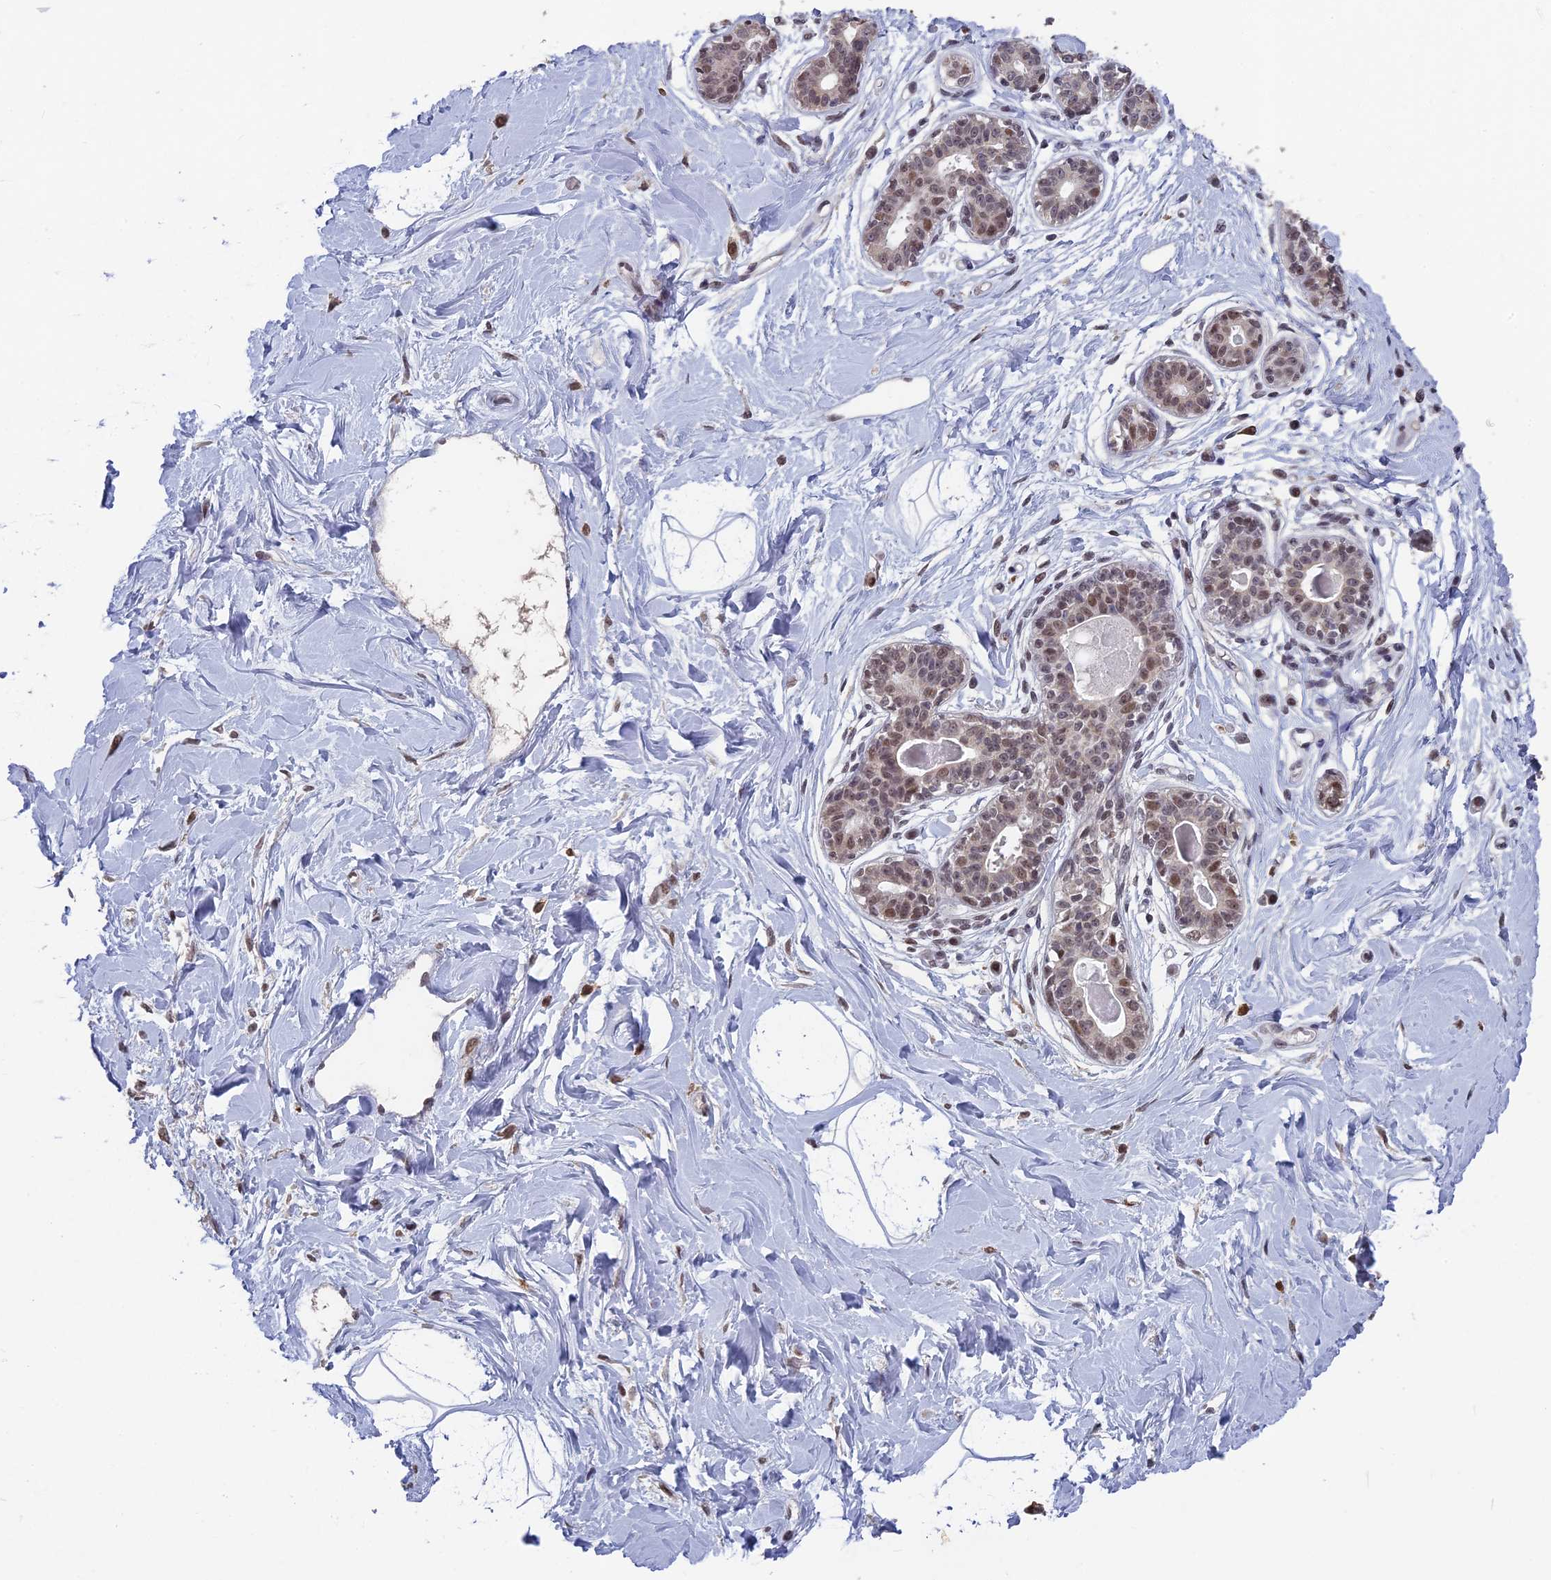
{"staining": {"intensity": "negative", "quantity": "none", "location": "none"}, "tissue": "breast", "cell_type": "Adipocytes", "image_type": "normal", "snomed": [{"axis": "morphology", "description": "Normal tissue, NOS"}, {"axis": "topography", "description": "Breast"}], "caption": "Breast was stained to show a protein in brown. There is no significant positivity in adipocytes. (Stains: DAB (3,3'-diaminobenzidine) immunohistochemistry (IHC) with hematoxylin counter stain, Microscopy: brightfield microscopy at high magnification).", "gene": "MT", "patient": {"sex": "female", "age": 45}}